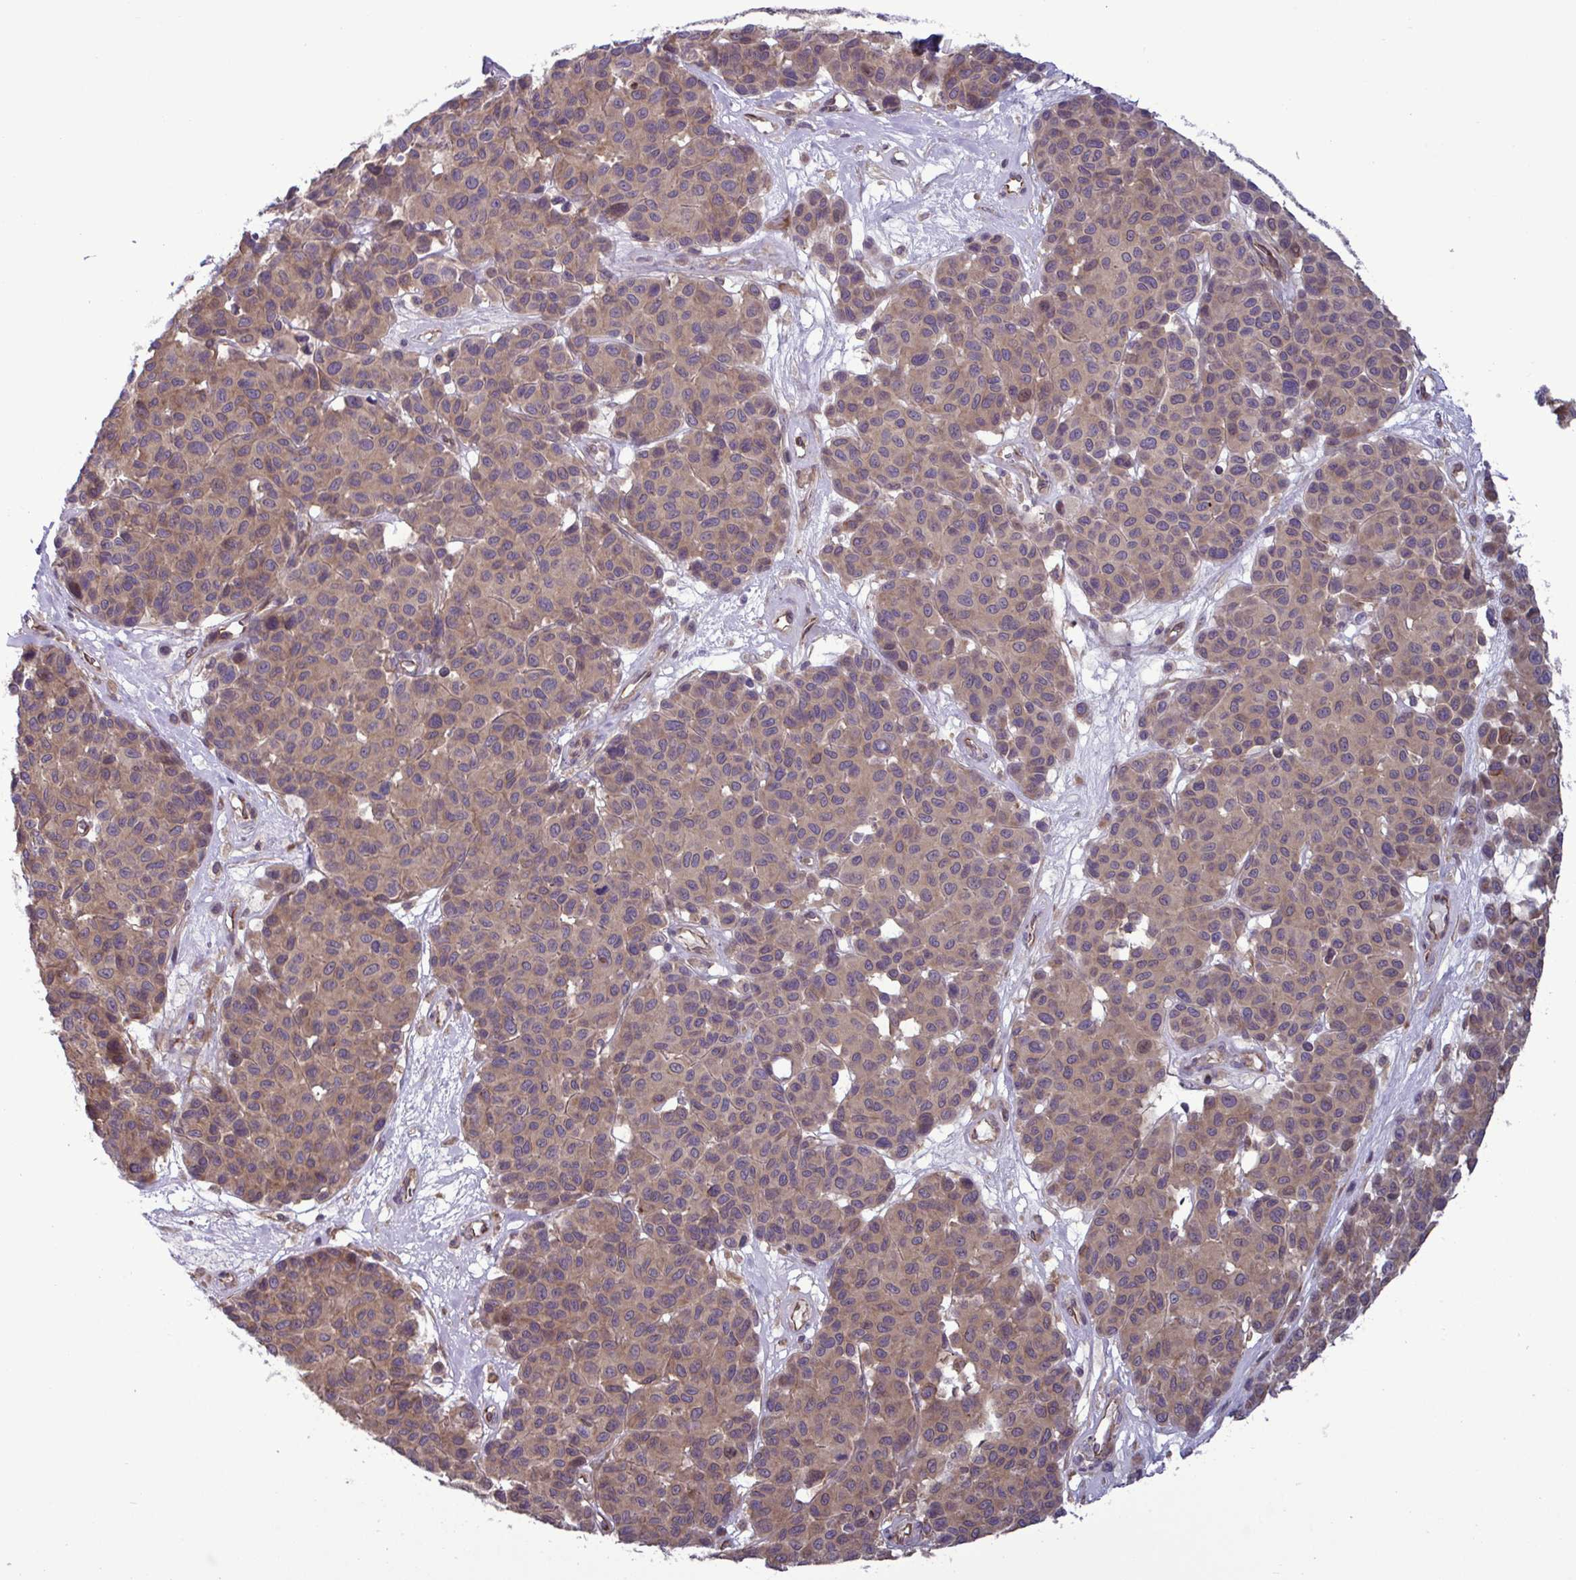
{"staining": {"intensity": "weak", "quantity": "<25%", "location": "cytoplasmic/membranous,nuclear"}, "tissue": "melanoma", "cell_type": "Tumor cells", "image_type": "cancer", "snomed": [{"axis": "morphology", "description": "Malignant melanoma, NOS"}, {"axis": "topography", "description": "Skin"}], "caption": "Tumor cells are negative for protein expression in human melanoma.", "gene": "GLTP", "patient": {"sex": "female", "age": 66}}